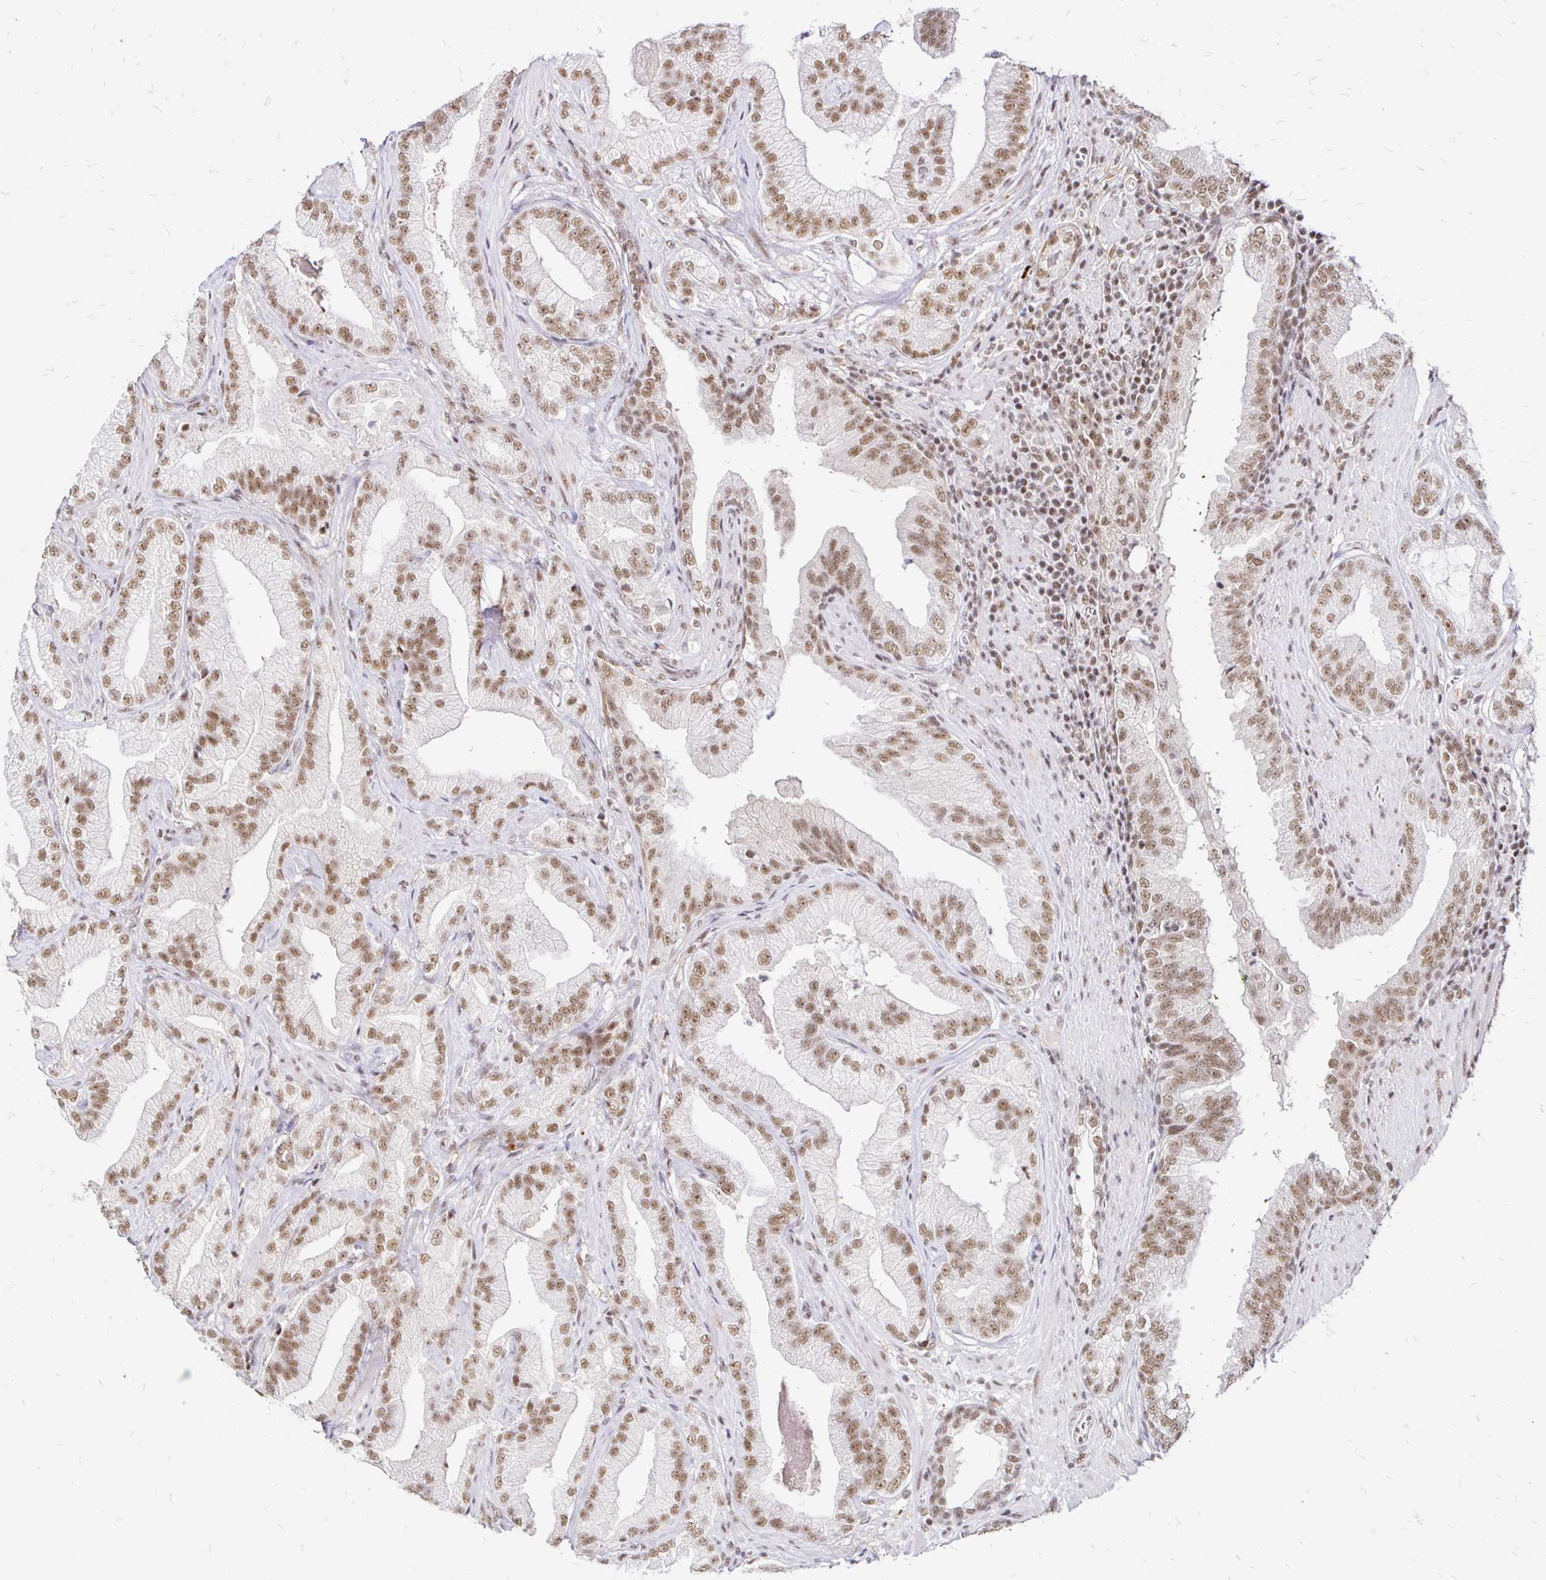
{"staining": {"intensity": "moderate", "quantity": ">75%", "location": "nuclear"}, "tissue": "prostate cancer", "cell_type": "Tumor cells", "image_type": "cancer", "snomed": [{"axis": "morphology", "description": "Adenocarcinoma, Low grade"}, {"axis": "topography", "description": "Prostate"}], "caption": "Tumor cells display medium levels of moderate nuclear expression in approximately >75% of cells in human low-grade adenocarcinoma (prostate). The staining is performed using DAB brown chromogen to label protein expression. The nuclei are counter-stained blue using hematoxylin.", "gene": "SIN3A", "patient": {"sex": "male", "age": 62}}